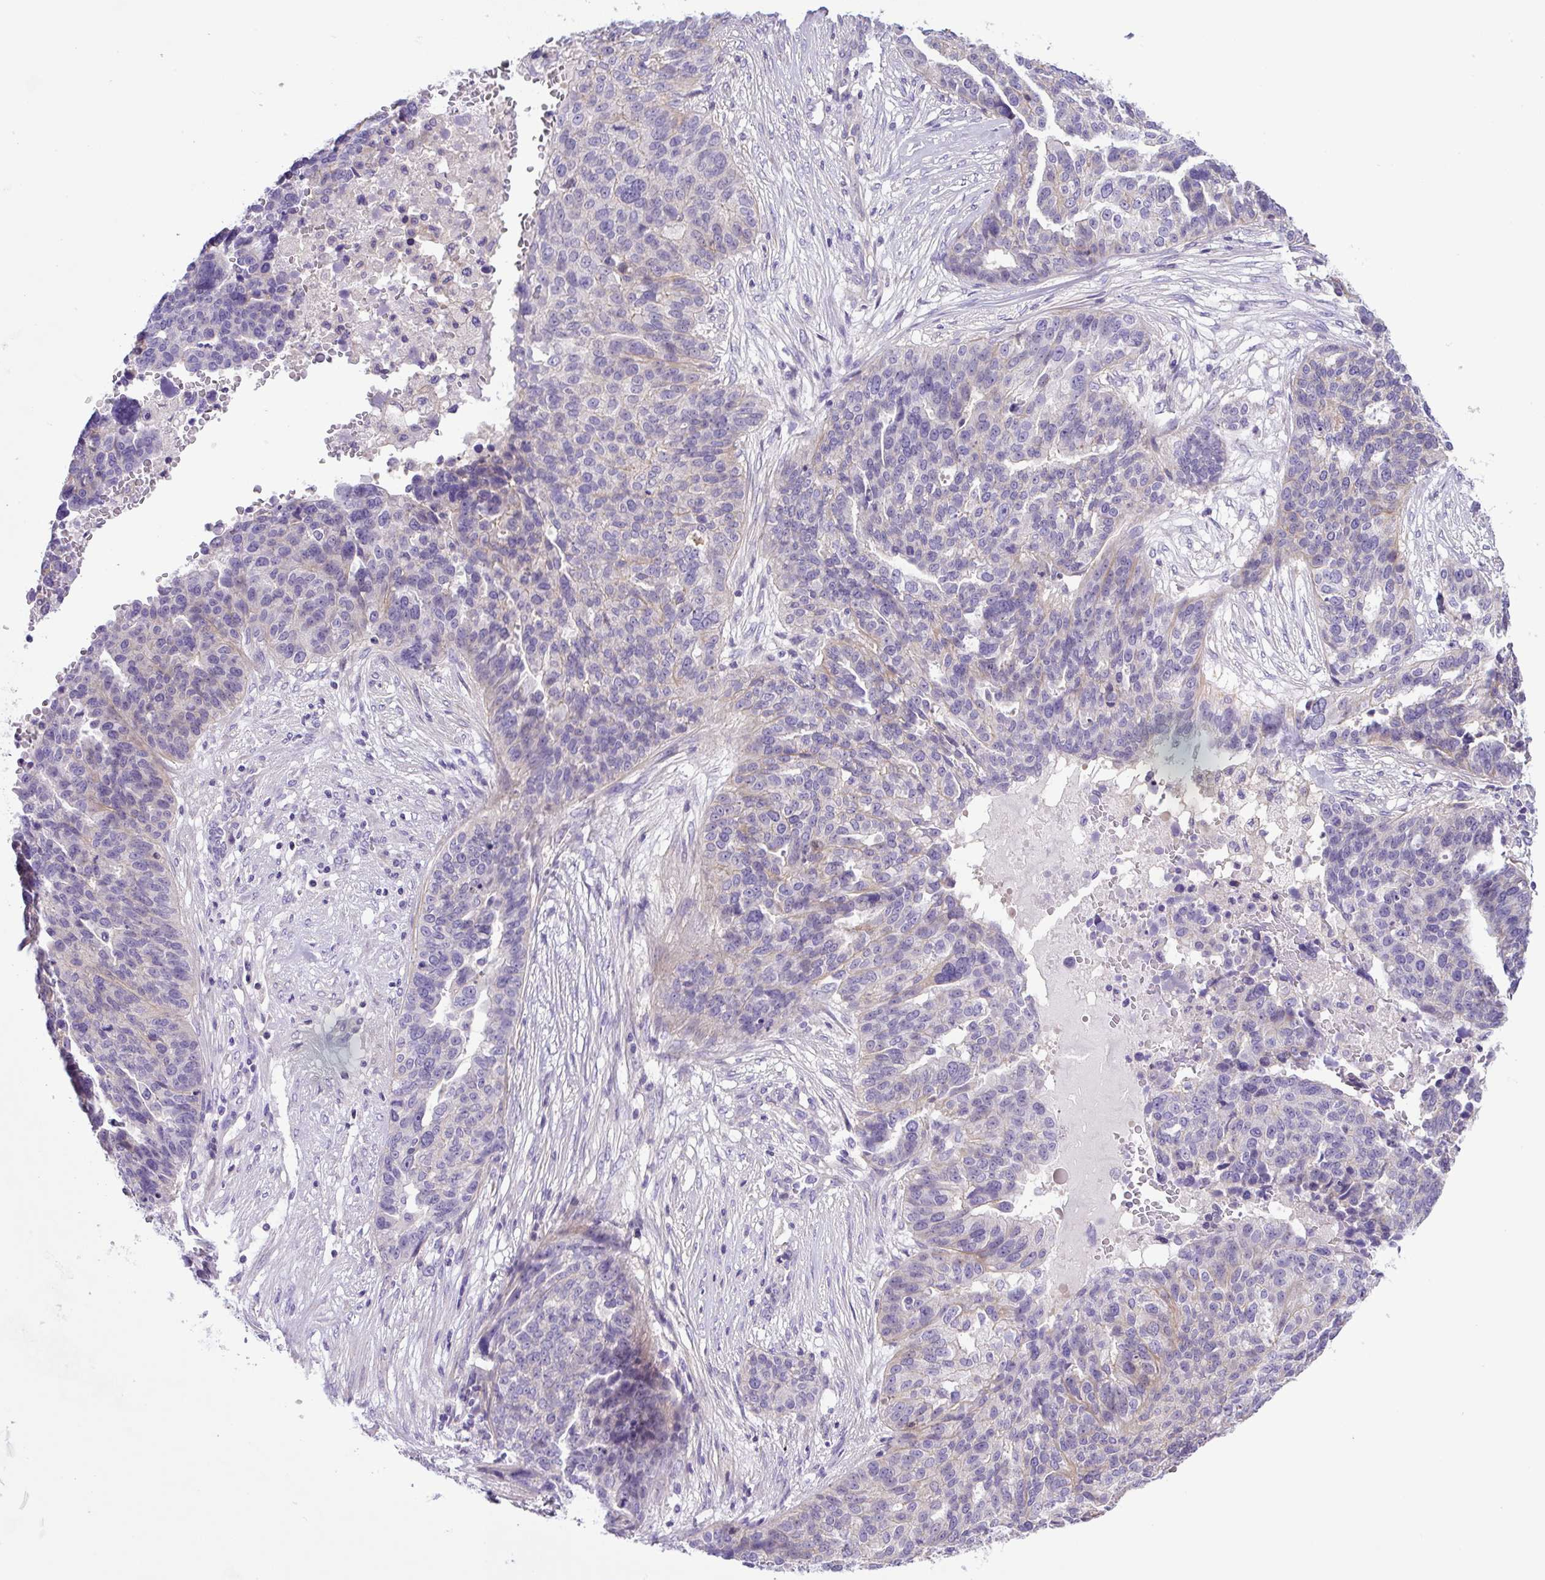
{"staining": {"intensity": "negative", "quantity": "none", "location": "none"}, "tissue": "ovarian cancer", "cell_type": "Tumor cells", "image_type": "cancer", "snomed": [{"axis": "morphology", "description": "Cystadenocarcinoma, serous, NOS"}, {"axis": "topography", "description": "Ovary"}], "caption": "The image exhibits no staining of tumor cells in ovarian cancer.", "gene": "NPTN", "patient": {"sex": "female", "age": 59}}